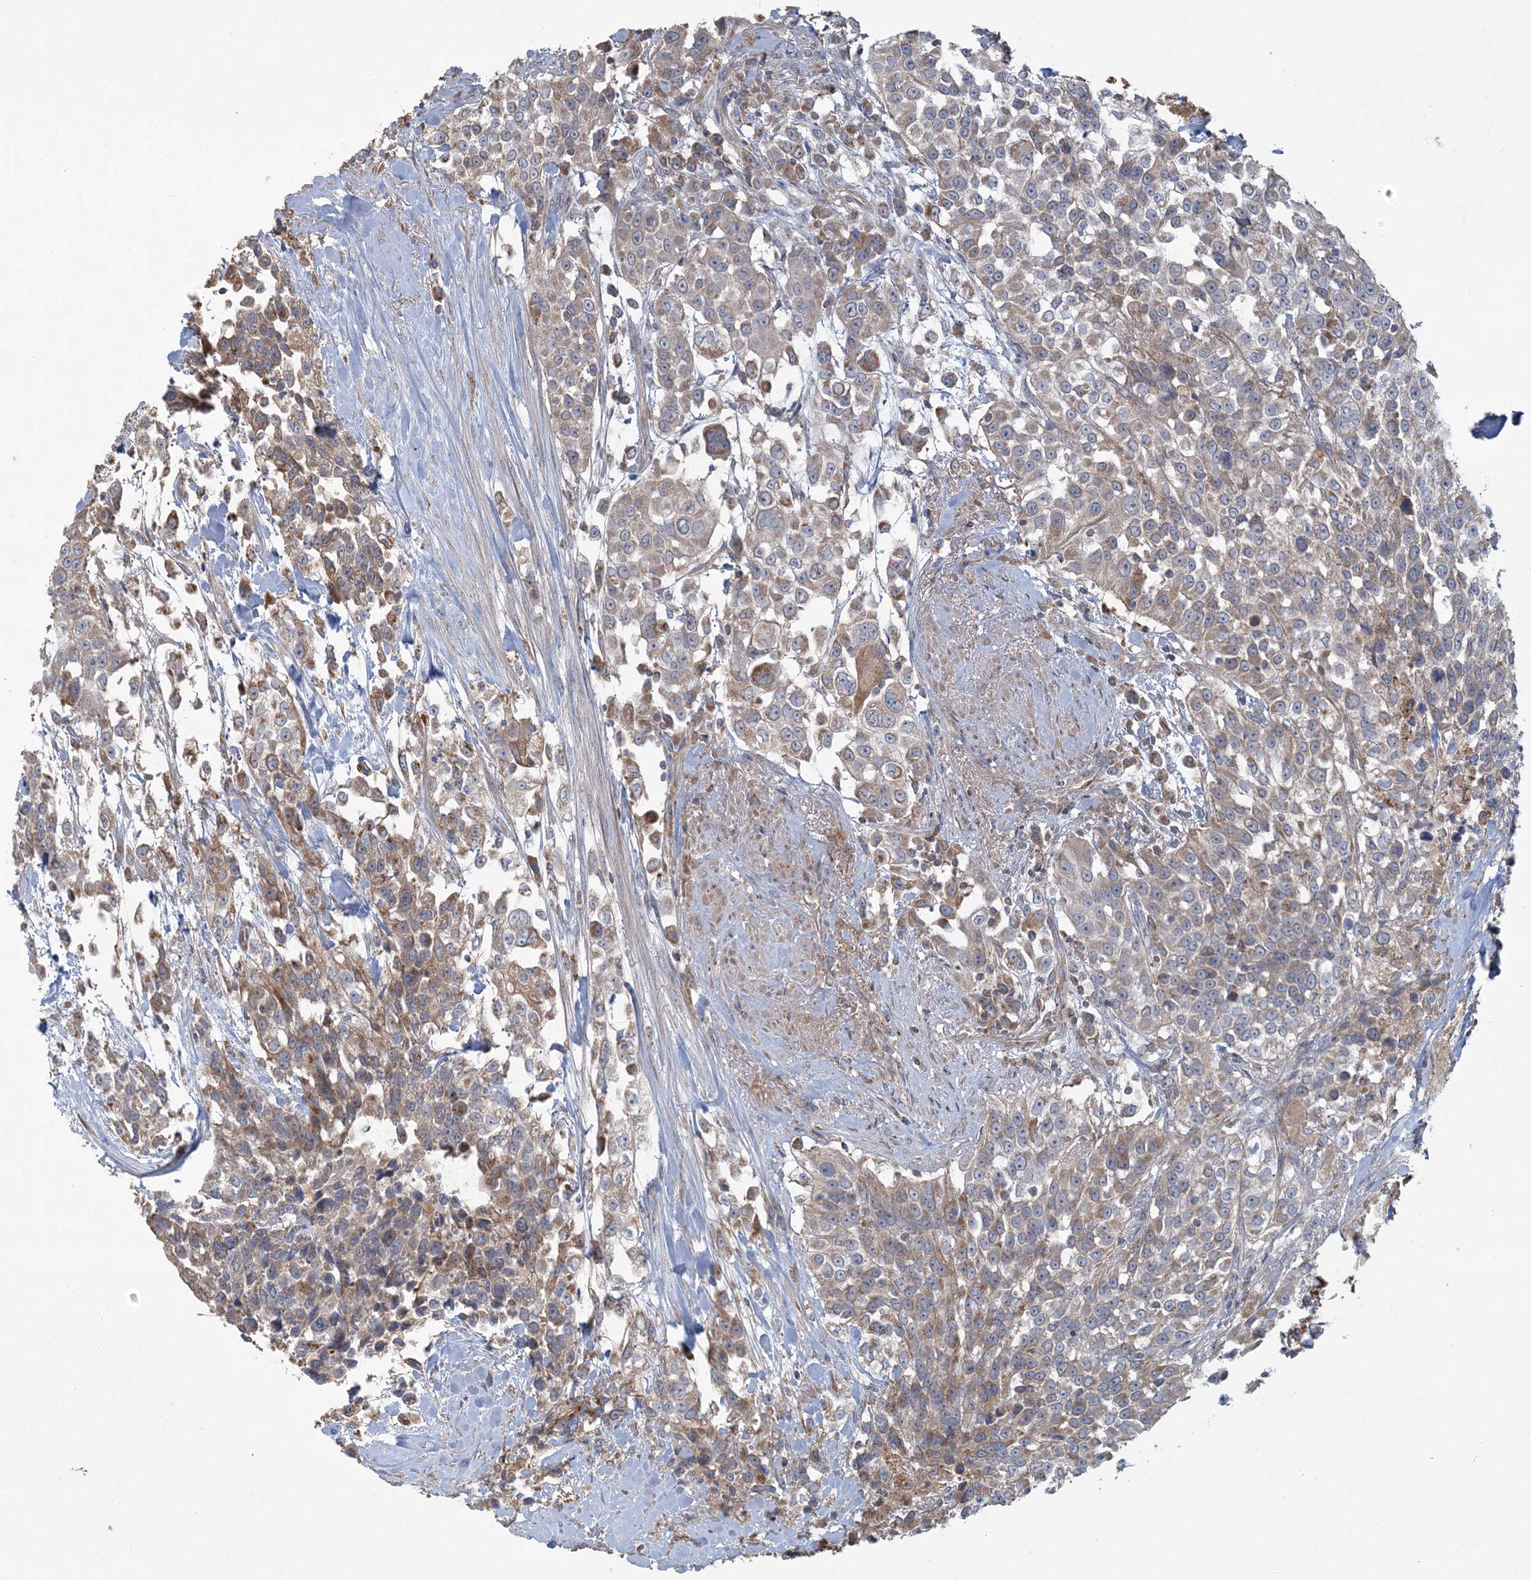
{"staining": {"intensity": "moderate", "quantity": ">75%", "location": "cytoplasmic/membranous"}, "tissue": "urothelial cancer", "cell_type": "Tumor cells", "image_type": "cancer", "snomed": [{"axis": "morphology", "description": "Urothelial carcinoma, High grade"}, {"axis": "topography", "description": "Urinary bladder"}], "caption": "This is a photomicrograph of immunohistochemistry staining of urothelial carcinoma (high-grade), which shows moderate positivity in the cytoplasmic/membranous of tumor cells.", "gene": "LTN1", "patient": {"sex": "female", "age": 80}}